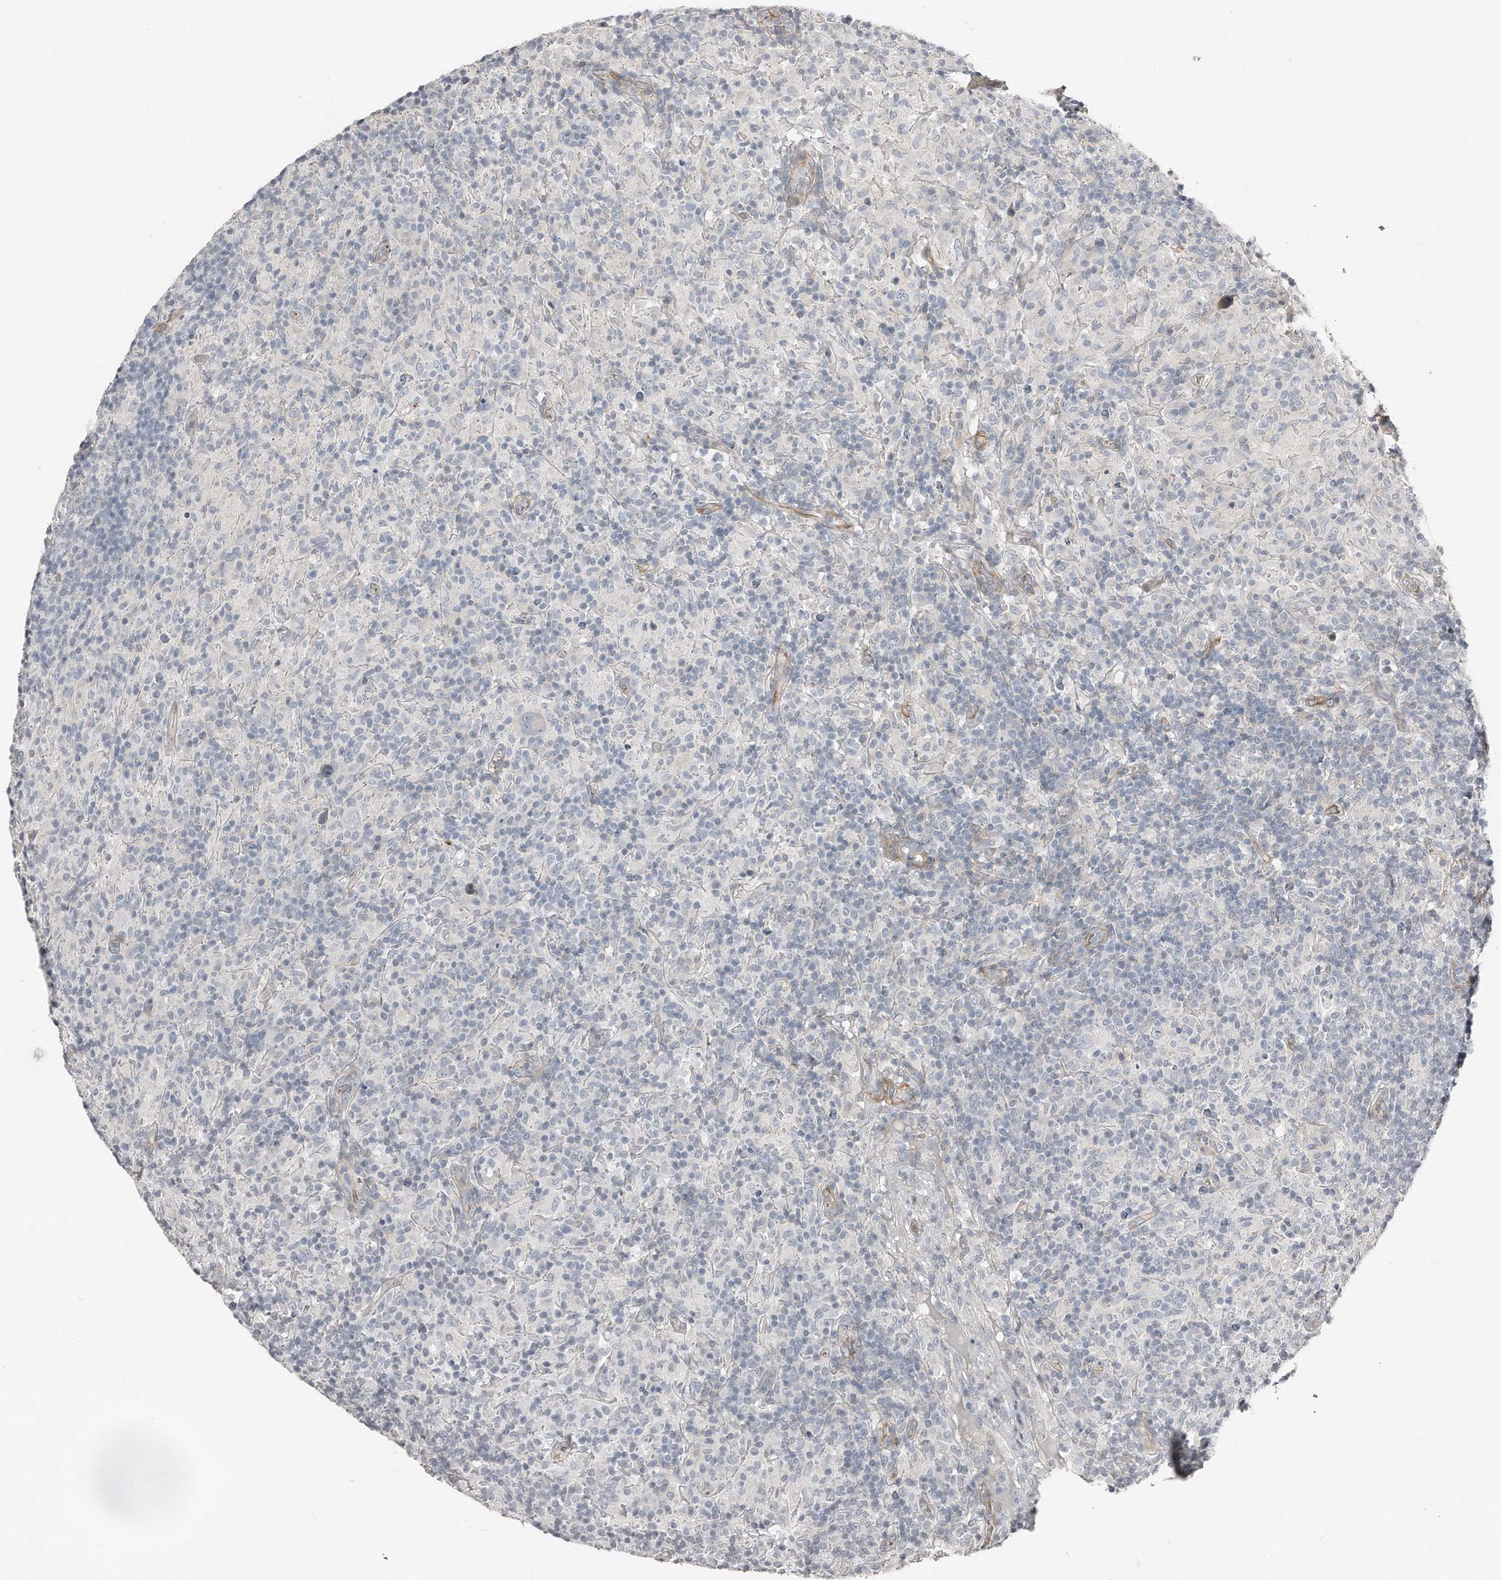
{"staining": {"intensity": "negative", "quantity": "none", "location": "none"}, "tissue": "lymphoma", "cell_type": "Tumor cells", "image_type": "cancer", "snomed": [{"axis": "morphology", "description": "Hodgkin's disease, NOS"}, {"axis": "topography", "description": "Lymph node"}], "caption": "Hodgkin's disease was stained to show a protein in brown. There is no significant positivity in tumor cells. Nuclei are stained in blue.", "gene": "SNAP47", "patient": {"sex": "male", "age": 70}}